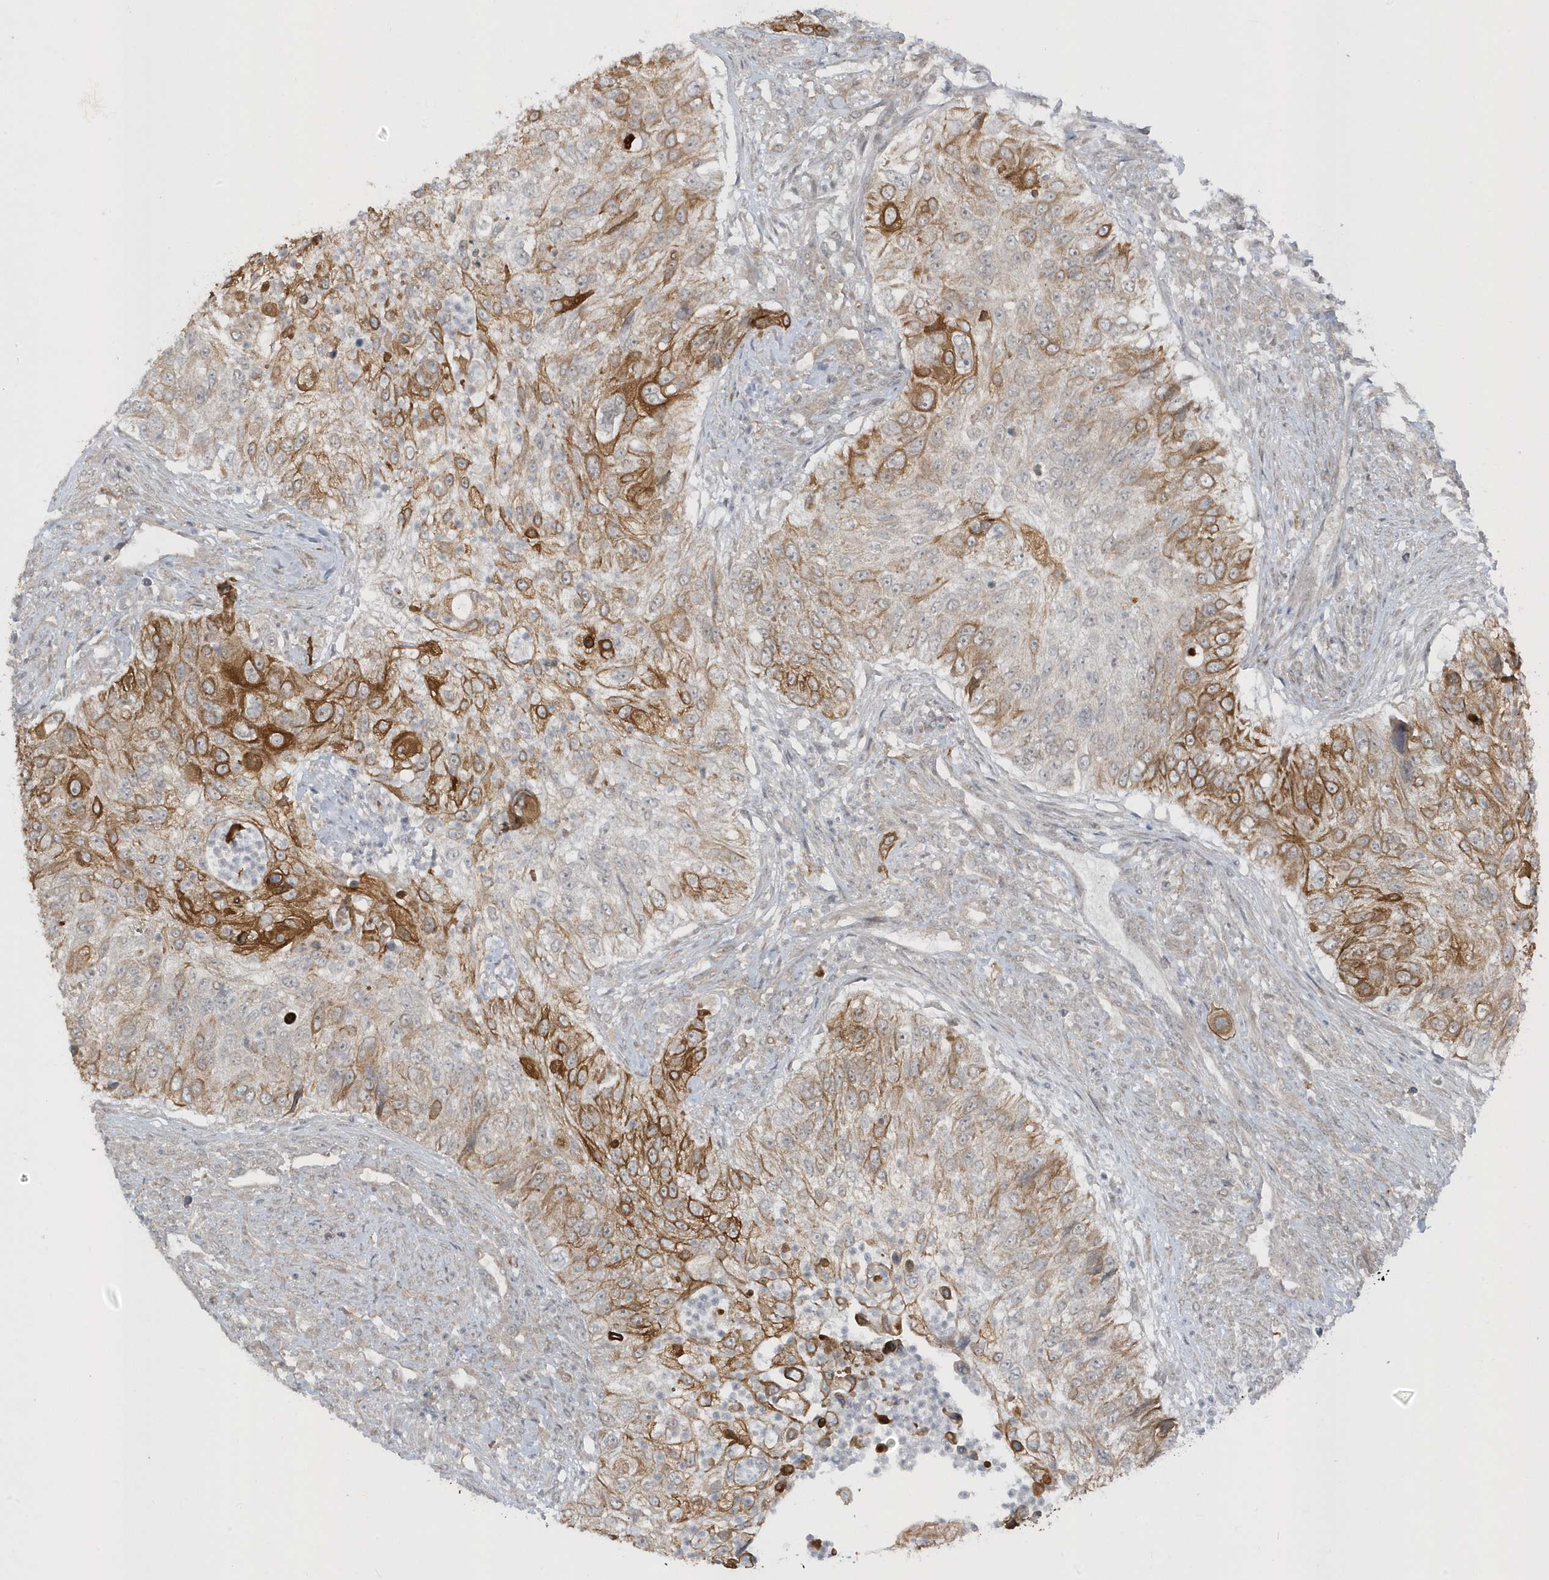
{"staining": {"intensity": "strong", "quantity": "<25%", "location": "cytoplasmic/membranous"}, "tissue": "urothelial cancer", "cell_type": "Tumor cells", "image_type": "cancer", "snomed": [{"axis": "morphology", "description": "Urothelial carcinoma, High grade"}, {"axis": "topography", "description": "Urinary bladder"}], "caption": "This image displays IHC staining of urothelial cancer, with medium strong cytoplasmic/membranous staining in approximately <25% of tumor cells.", "gene": "PARD3B", "patient": {"sex": "female", "age": 60}}